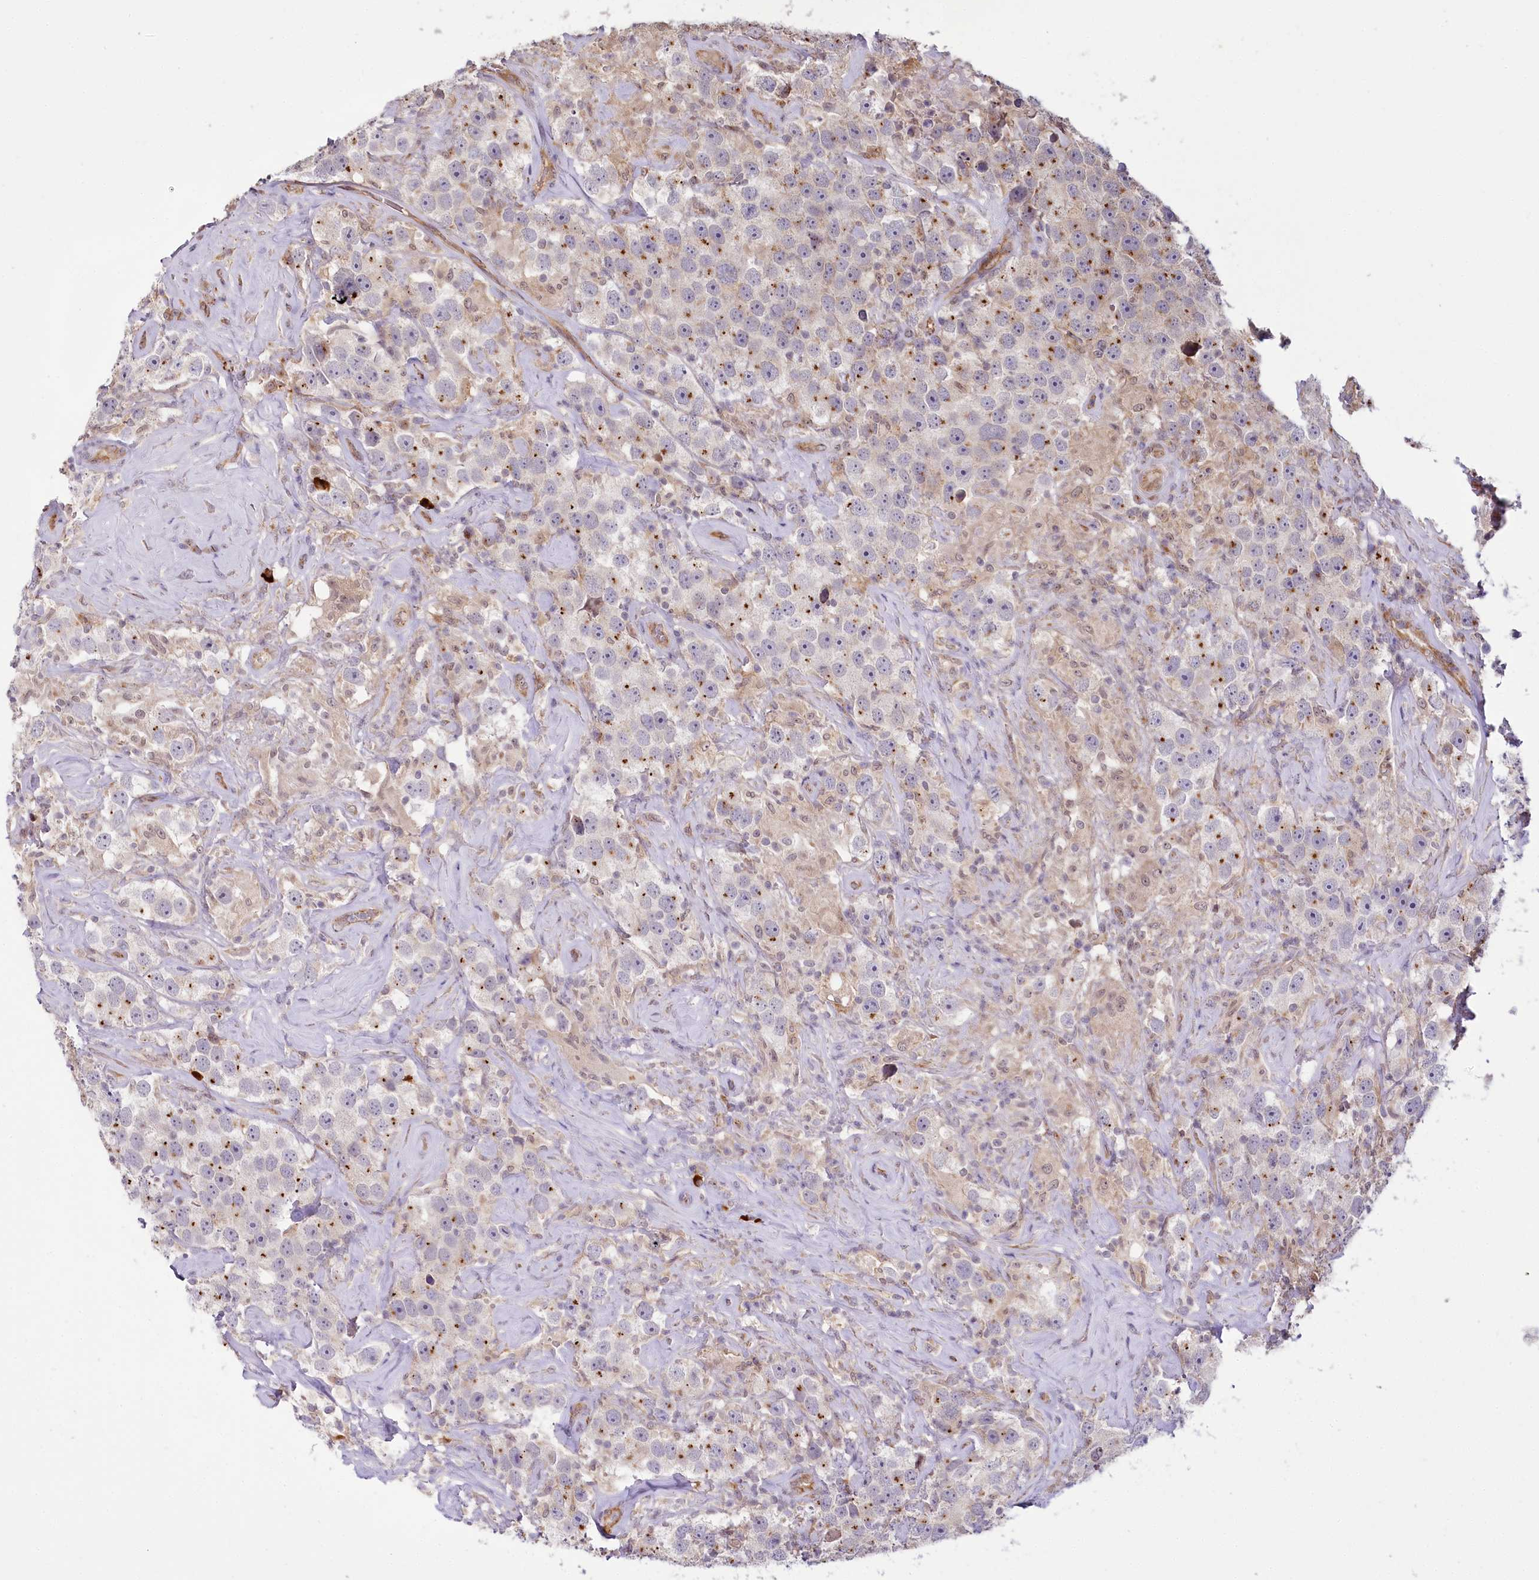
{"staining": {"intensity": "moderate", "quantity": "25%-75%", "location": "cytoplasmic/membranous"}, "tissue": "testis cancer", "cell_type": "Tumor cells", "image_type": "cancer", "snomed": [{"axis": "morphology", "description": "Seminoma, NOS"}, {"axis": "topography", "description": "Testis"}], "caption": "High-magnification brightfield microscopy of seminoma (testis) stained with DAB (brown) and counterstained with hematoxylin (blue). tumor cells exhibit moderate cytoplasmic/membranous expression is present in approximately25%-75% of cells.", "gene": "ALKBH8", "patient": {"sex": "male", "age": 49}}